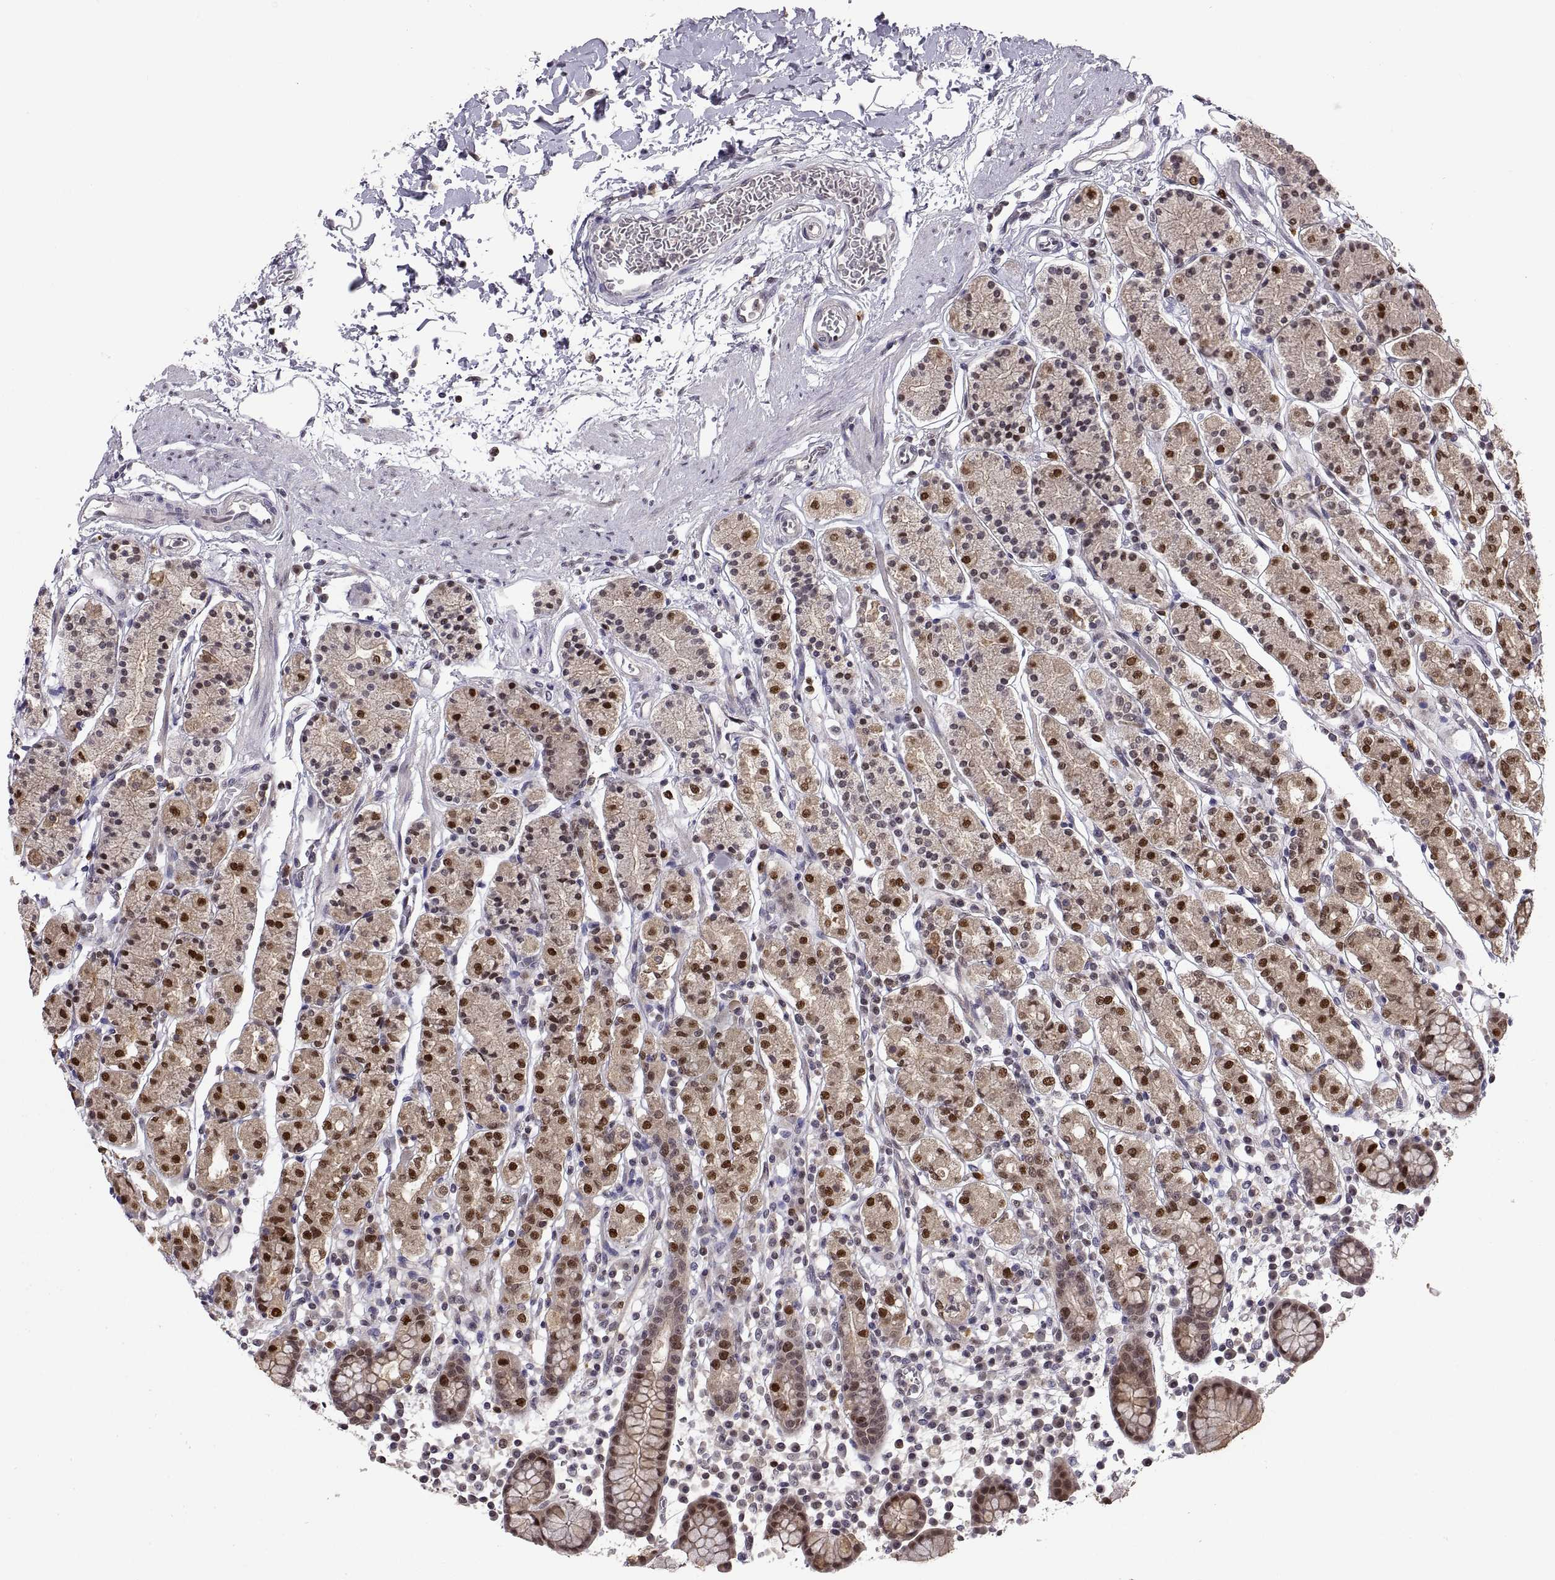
{"staining": {"intensity": "strong", "quantity": "25%-75%", "location": "nuclear"}, "tissue": "stomach", "cell_type": "Glandular cells", "image_type": "normal", "snomed": [{"axis": "morphology", "description": "Normal tissue, NOS"}, {"axis": "topography", "description": "Stomach, upper"}, {"axis": "topography", "description": "Stomach"}], "caption": "Immunohistochemistry photomicrograph of unremarkable human stomach stained for a protein (brown), which demonstrates high levels of strong nuclear positivity in about 25%-75% of glandular cells.", "gene": "CHFR", "patient": {"sex": "male", "age": 62}}